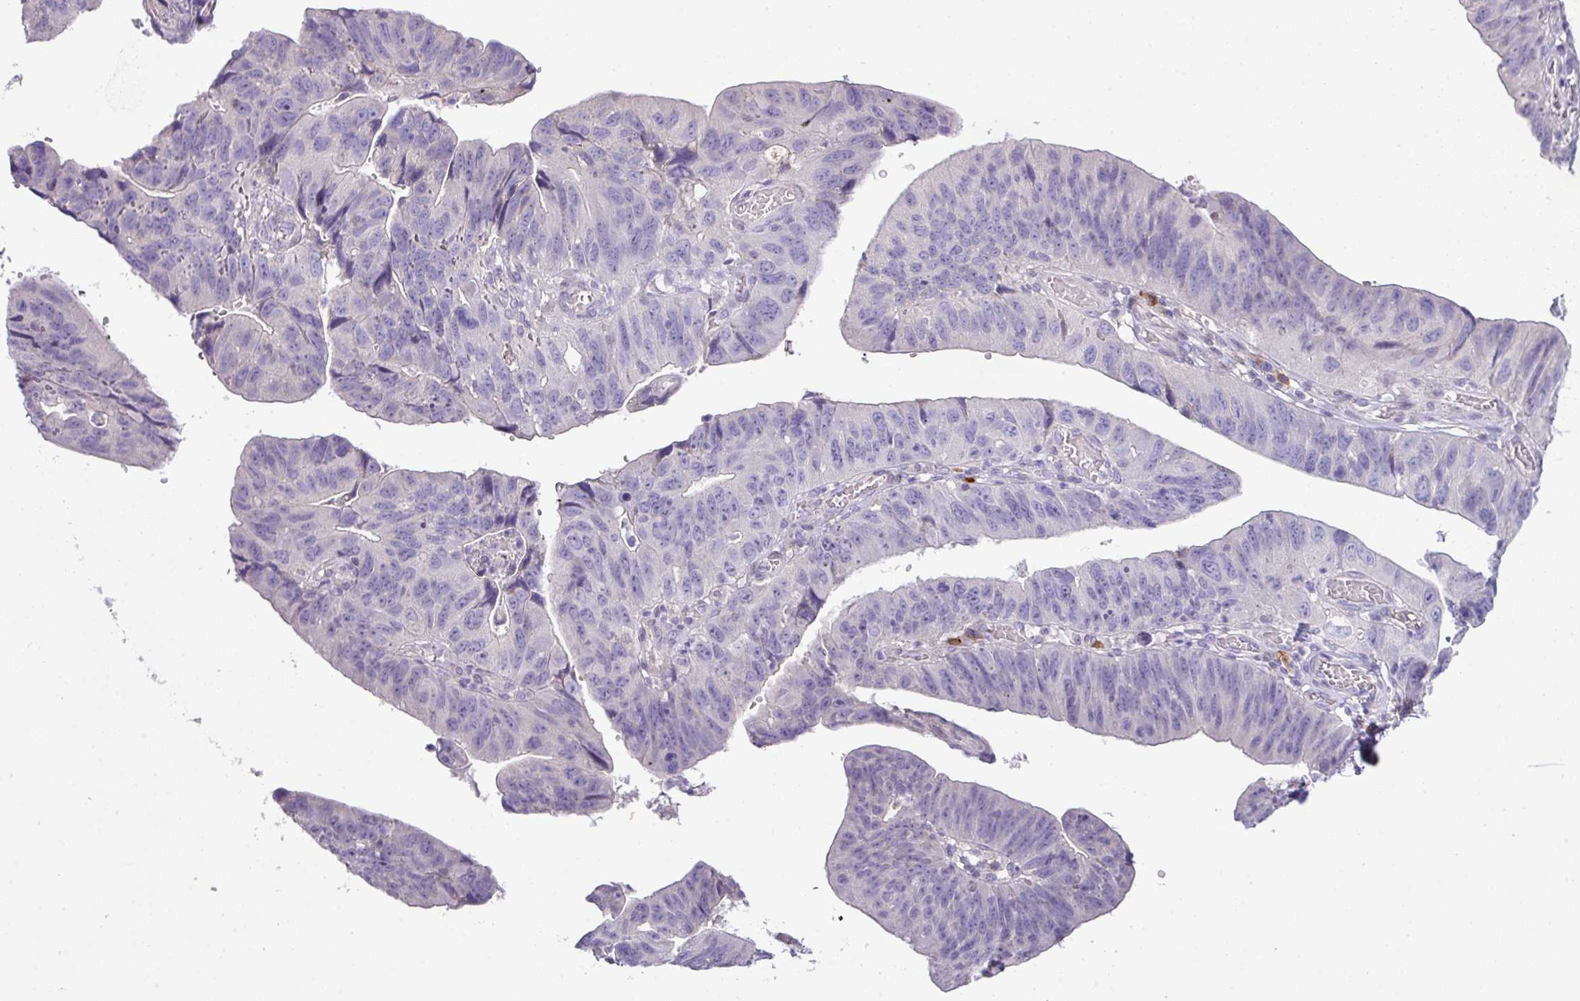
{"staining": {"intensity": "negative", "quantity": "none", "location": "none"}, "tissue": "stomach cancer", "cell_type": "Tumor cells", "image_type": "cancer", "snomed": [{"axis": "morphology", "description": "Adenocarcinoma, NOS"}, {"axis": "topography", "description": "Stomach"}], "caption": "Immunohistochemistry histopathology image of adenocarcinoma (stomach) stained for a protein (brown), which shows no expression in tumor cells.", "gene": "SLAMF6", "patient": {"sex": "male", "age": 59}}